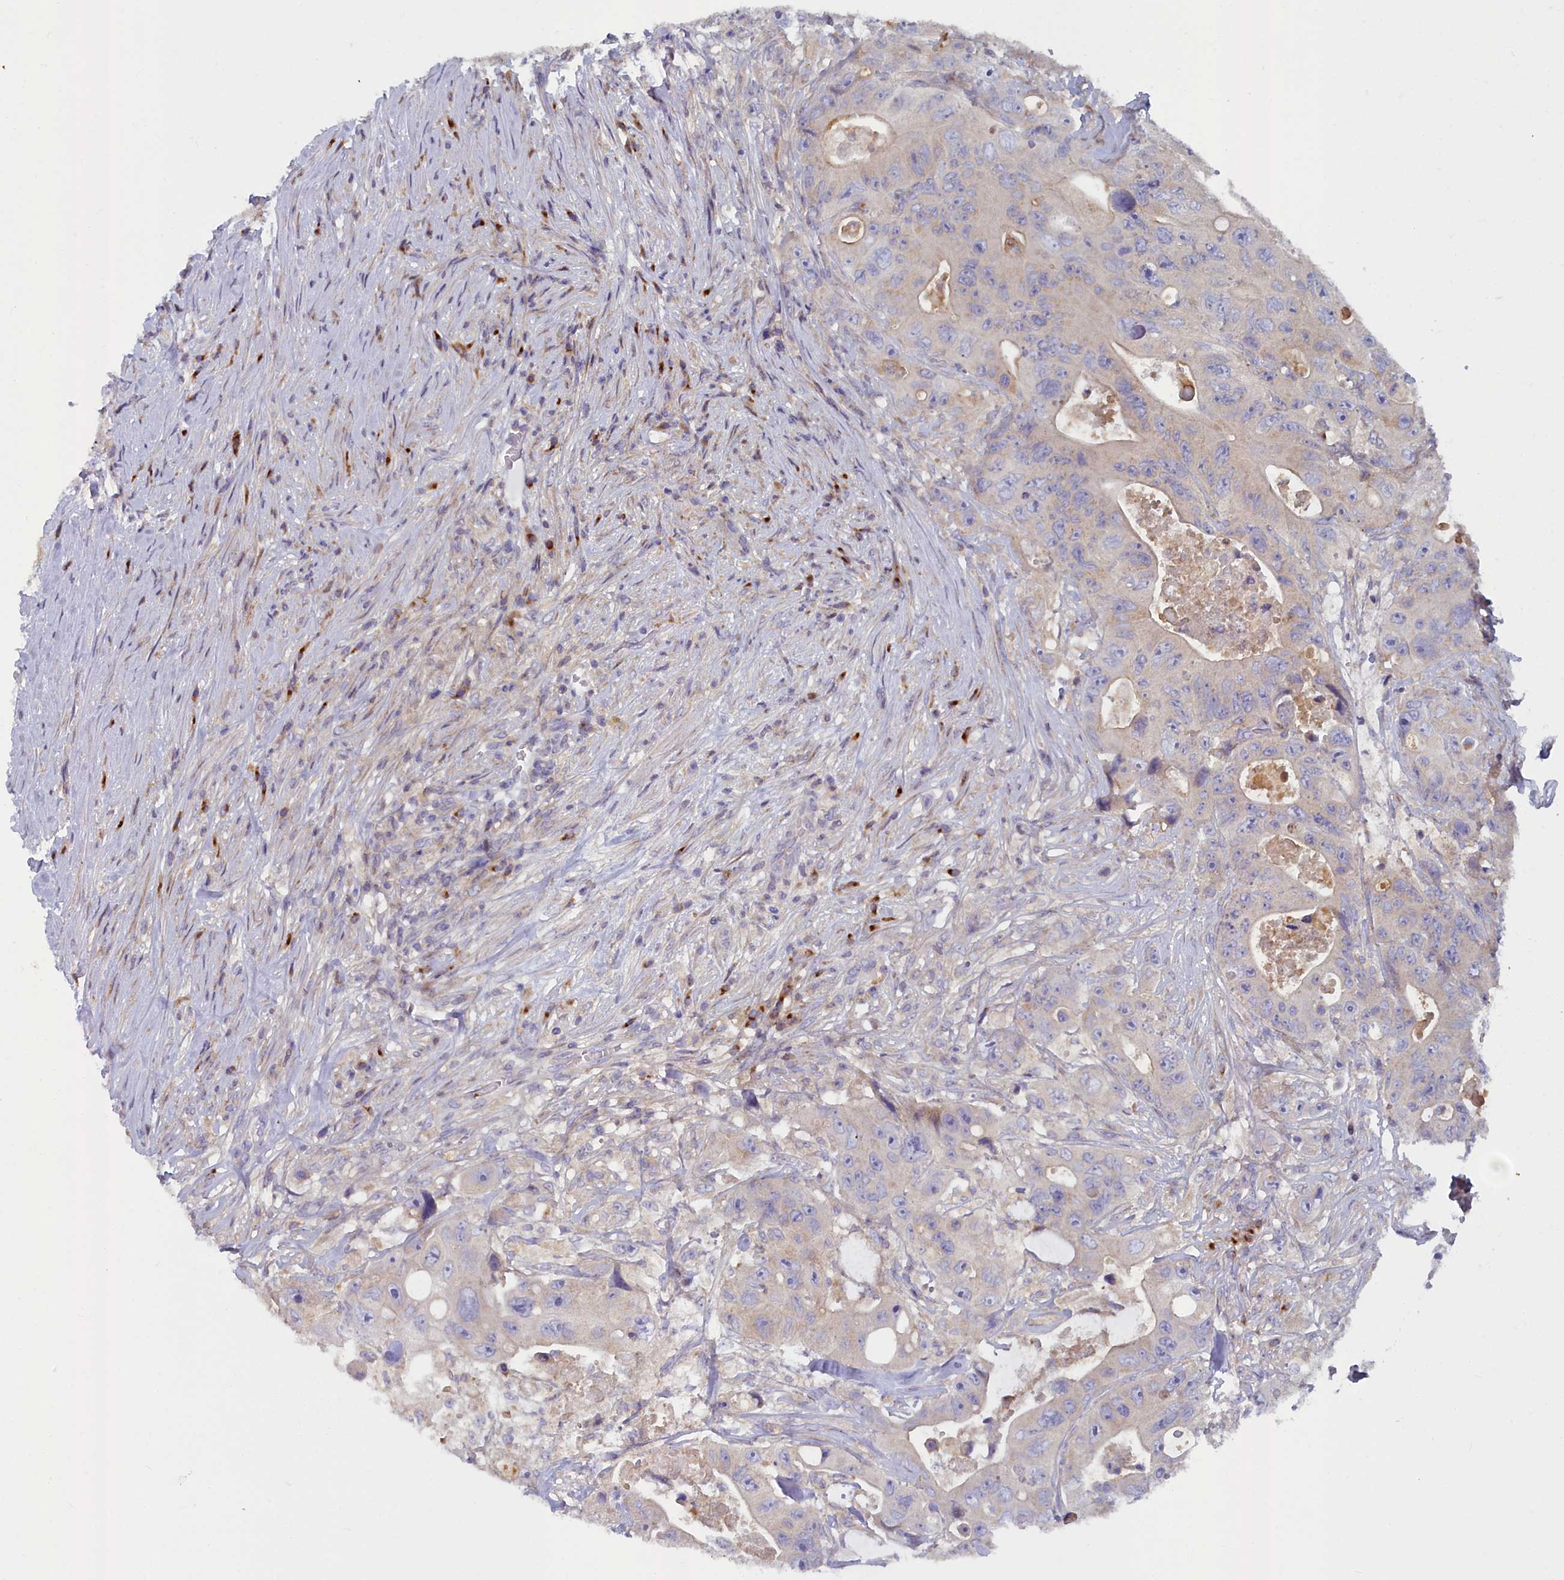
{"staining": {"intensity": "weak", "quantity": "25%-75%", "location": "cytoplasmic/membranous"}, "tissue": "colorectal cancer", "cell_type": "Tumor cells", "image_type": "cancer", "snomed": [{"axis": "morphology", "description": "Adenocarcinoma, NOS"}, {"axis": "topography", "description": "Colon"}], "caption": "Protein positivity by immunohistochemistry (IHC) reveals weak cytoplasmic/membranous expression in about 25%-75% of tumor cells in colorectal adenocarcinoma.", "gene": "B9D2", "patient": {"sex": "female", "age": 46}}